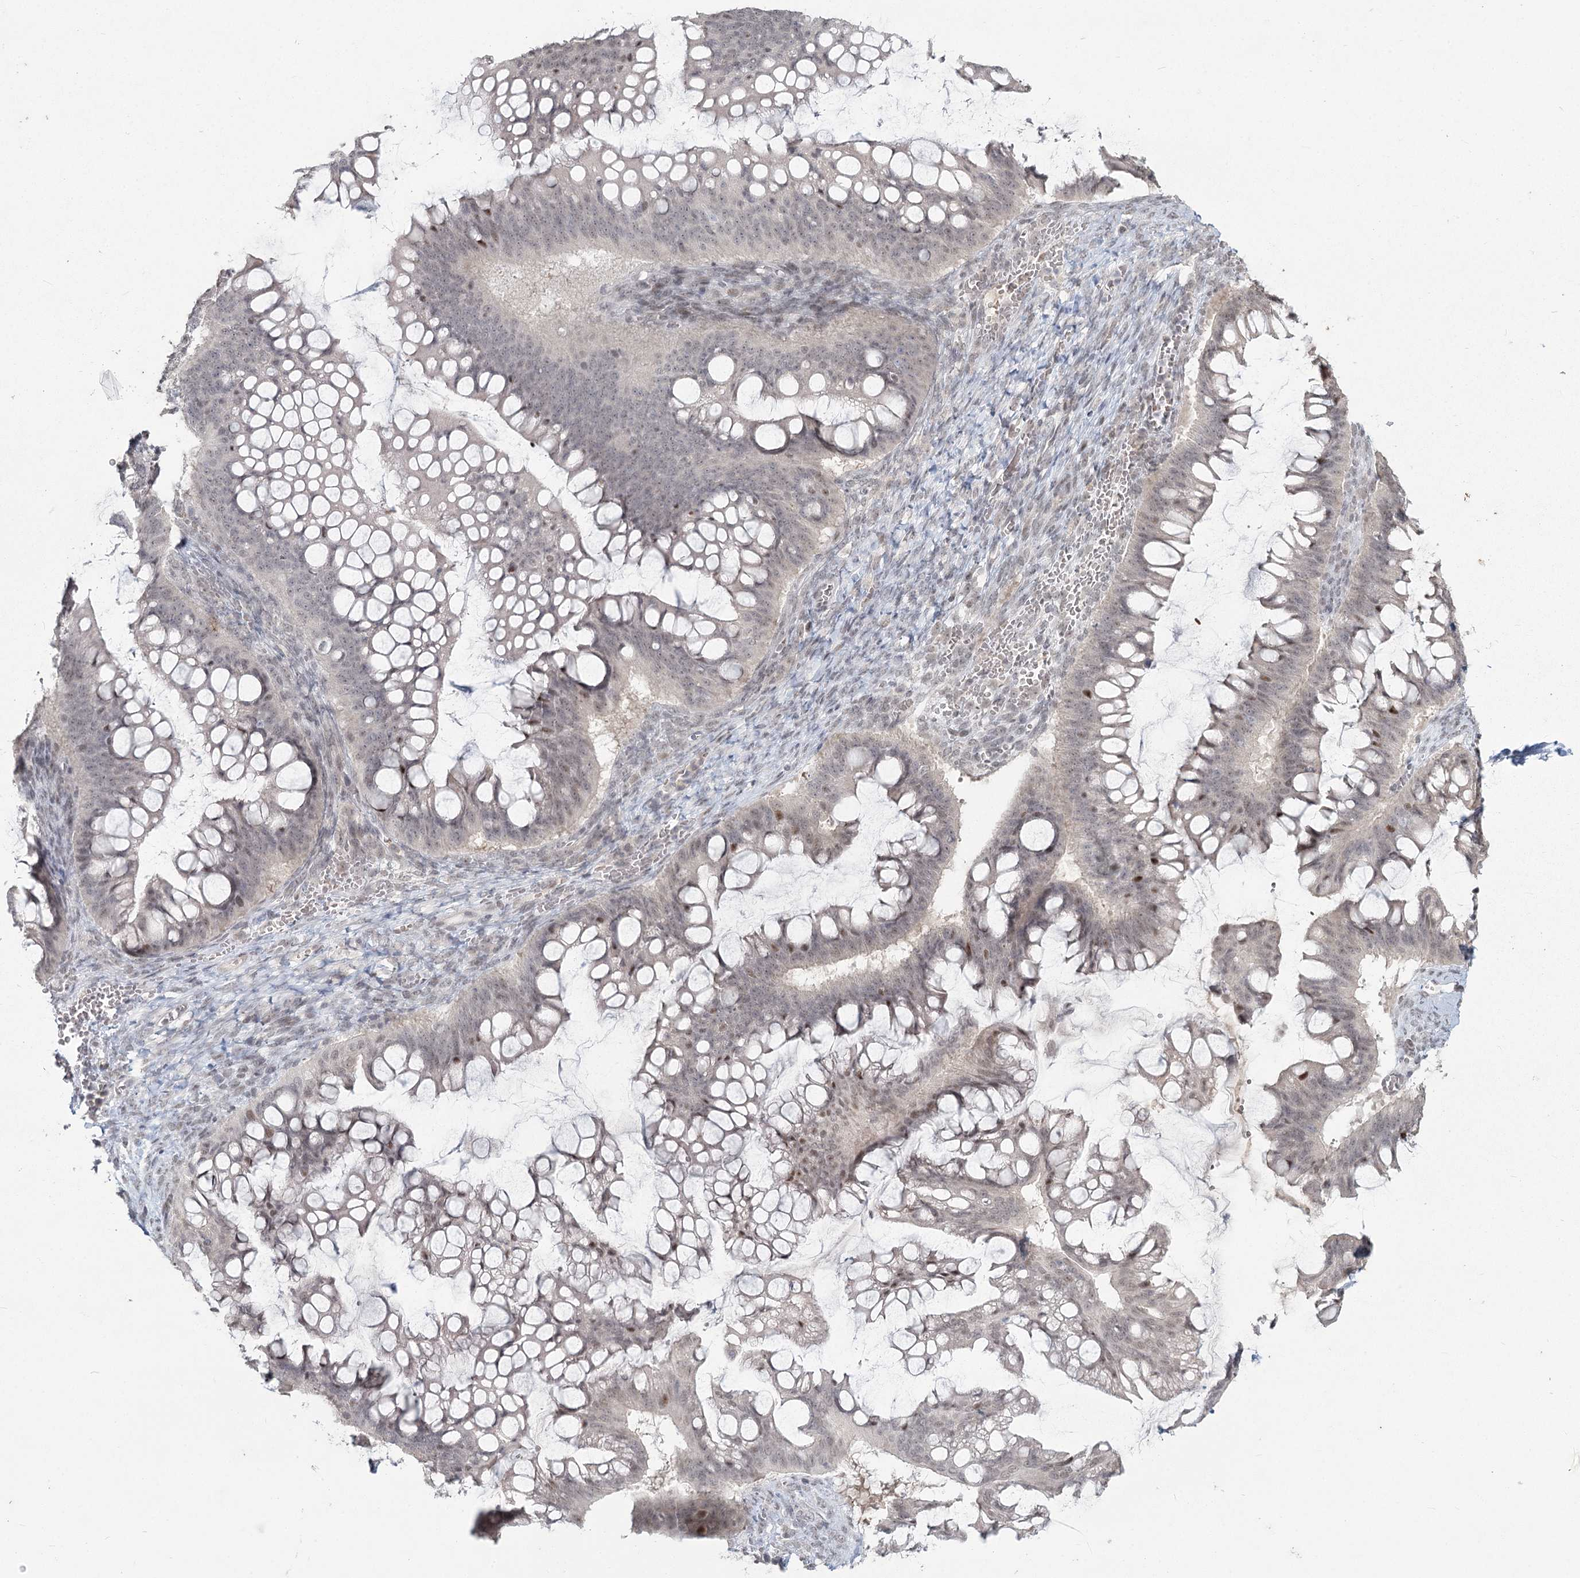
{"staining": {"intensity": "weak", "quantity": "<25%", "location": "nuclear"}, "tissue": "ovarian cancer", "cell_type": "Tumor cells", "image_type": "cancer", "snomed": [{"axis": "morphology", "description": "Cystadenocarcinoma, mucinous, NOS"}, {"axis": "topography", "description": "Ovary"}], "caption": "High magnification brightfield microscopy of mucinous cystadenocarcinoma (ovarian) stained with DAB (3,3'-diaminobenzidine) (brown) and counterstained with hematoxylin (blue): tumor cells show no significant positivity. (DAB (3,3'-diaminobenzidine) IHC, high magnification).", "gene": "LY6G5C", "patient": {"sex": "female", "age": 73}}